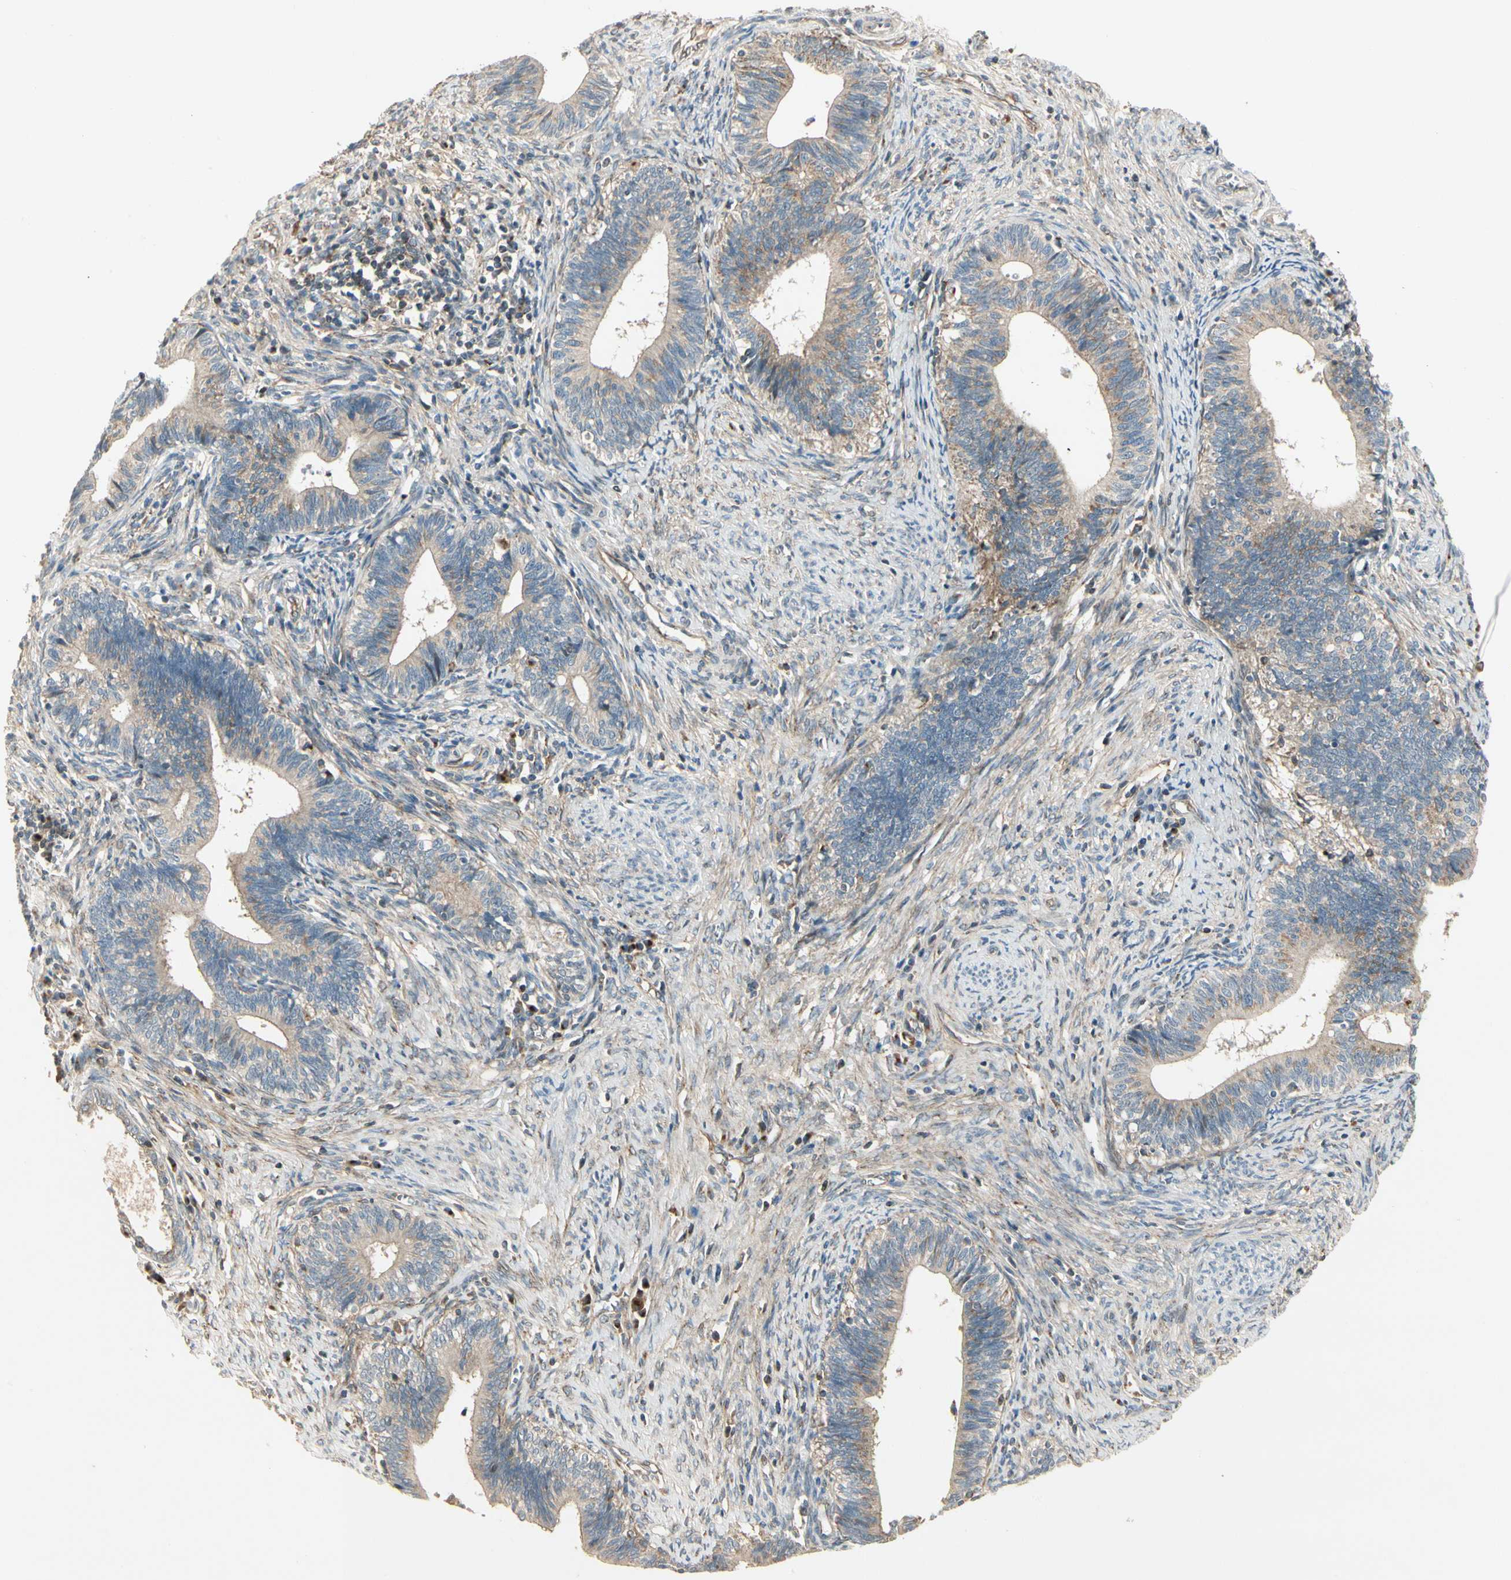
{"staining": {"intensity": "moderate", "quantity": ">75%", "location": "cytoplasmic/membranous"}, "tissue": "cervical cancer", "cell_type": "Tumor cells", "image_type": "cancer", "snomed": [{"axis": "morphology", "description": "Adenocarcinoma, NOS"}, {"axis": "topography", "description": "Cervix"}], "caption": "High-power microscopy captured an immunohistochemistry (IHC) micrograph of cervical cancer, revealing moderate cytoplasmic/membranous expression in about >75% of tumor cells.", "gene": "ABCA3", "patient": {"sex": "female", "age": 44}}